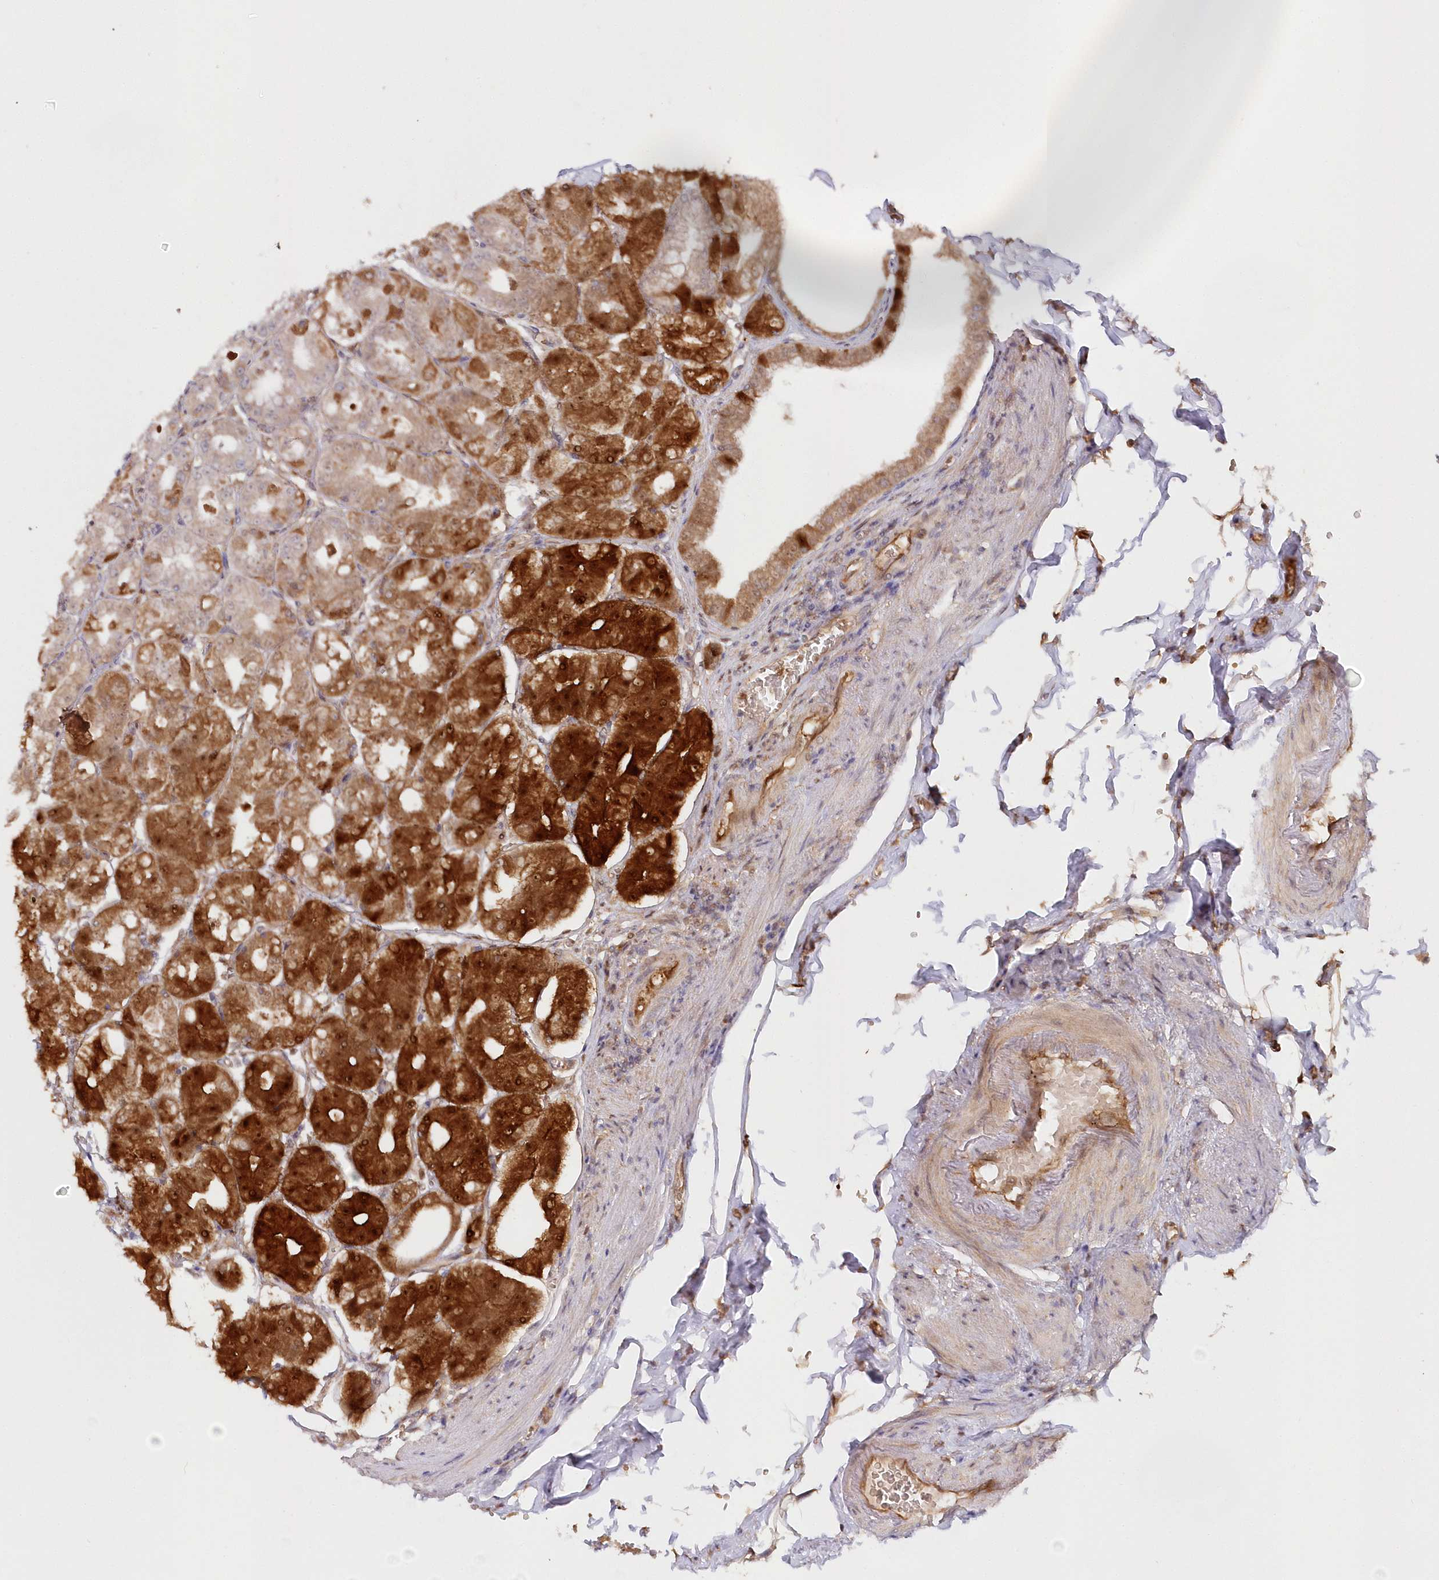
{"staining": {"intensity": "strong", "quantity": "25%-75%", "location": "cytoplasmic/membranous"}, "tissue": "stomach", "cell_type": "Glandular cells", "image_type": "normal", "snomed": [{"axis": "morphology", "description": "Normal tissue, NOS"}, {"axis": "topography", "description": "Stomach, lower"}], "caption": "DAB immunohistochemical staining of normal stomach shows strong cytoplasmic/membranous protein expression in about 25%-75% of glandular cells.", "gene": "GBE1", "patient": {"sex": "male", "age": 71}}